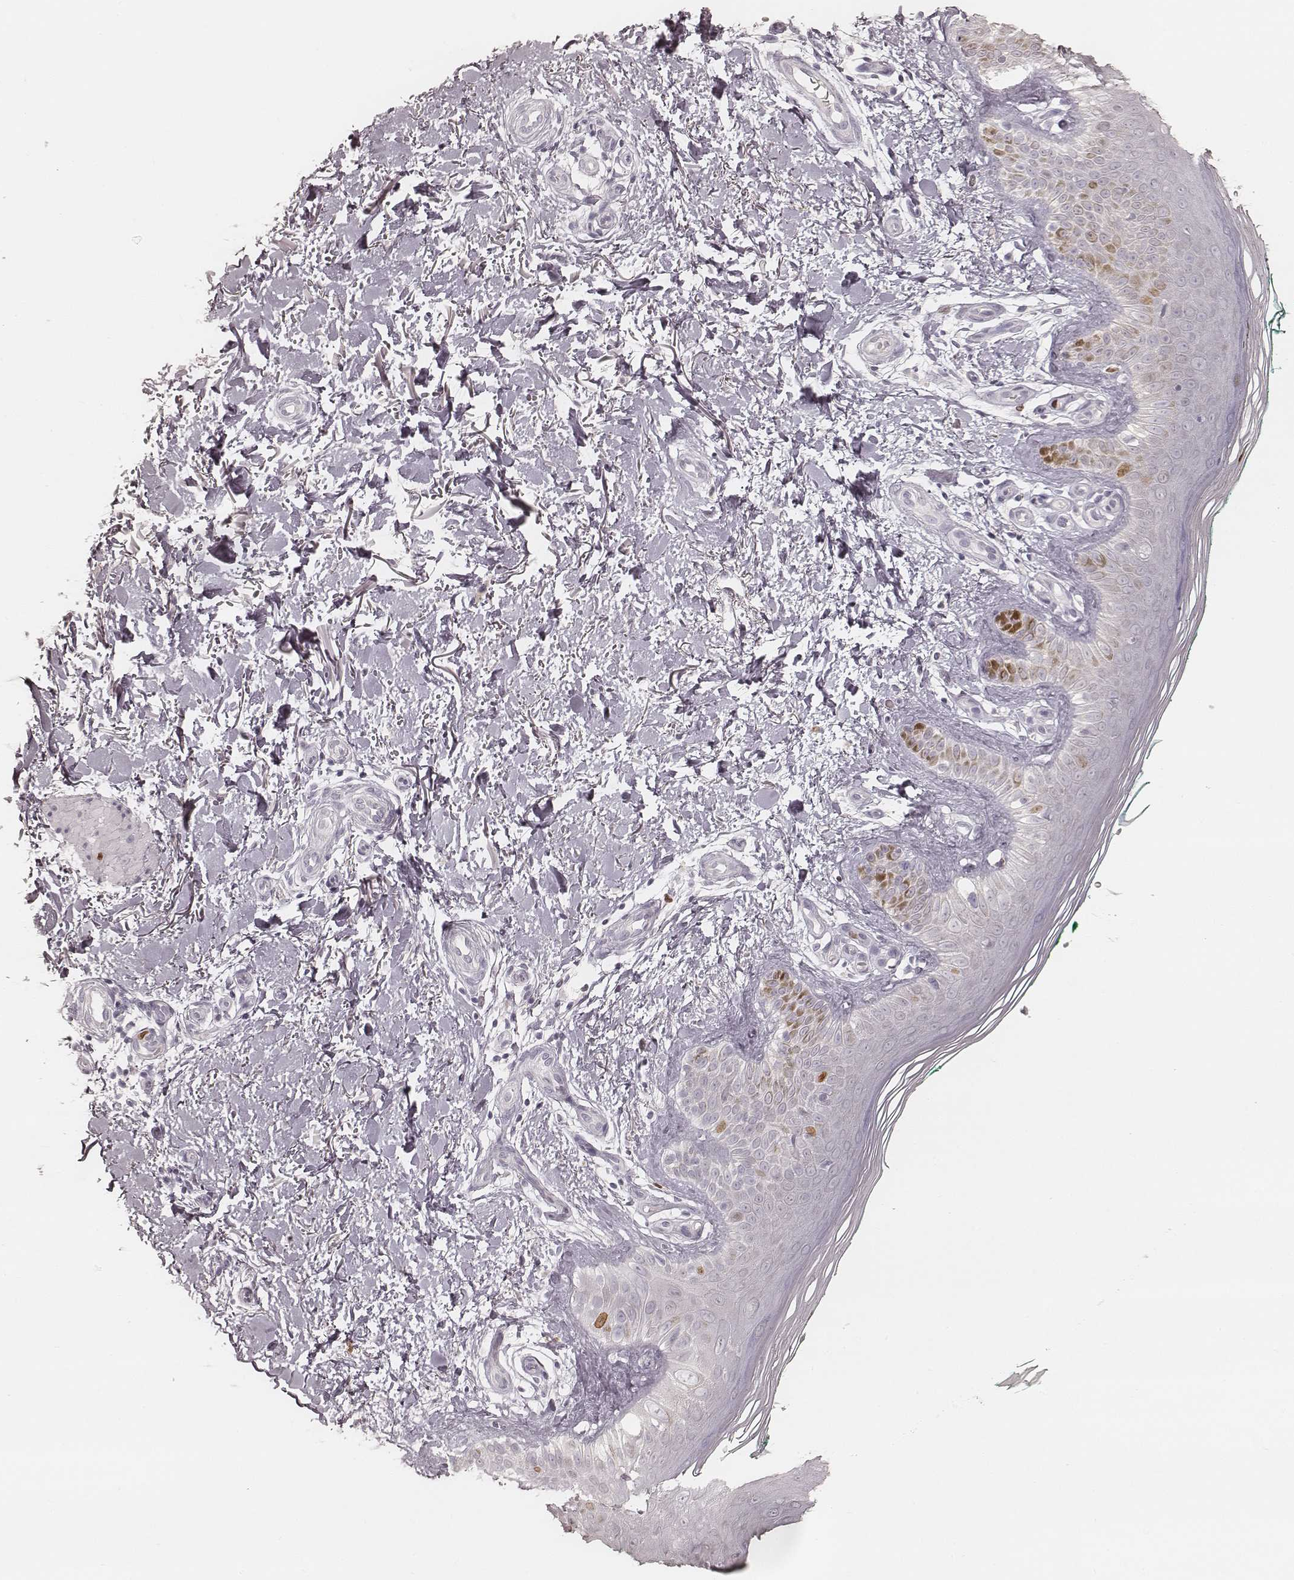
{"staining": {"intensity": "negative", "quantity": "none", "location": "none"}, "tissue": "skin", "cell_type": "Fibroblasts", "image_type": "normal", "snomed": [{"axis": "morphology", "description": "Normal tissue, NOS"}, {"axis": "morphology", "description": "Inflammation, NOS"}, {"axis": "morphology", "description": "Fibrosis, NOS"}, {"axis": "topography", "description": "Skin"}], "caption": "DAB immunohistochemical staining of normal skin shows no significant expression in fibroblasts.", "gene": "TEX37", "patient": {"sex": "male", "age": 71}}